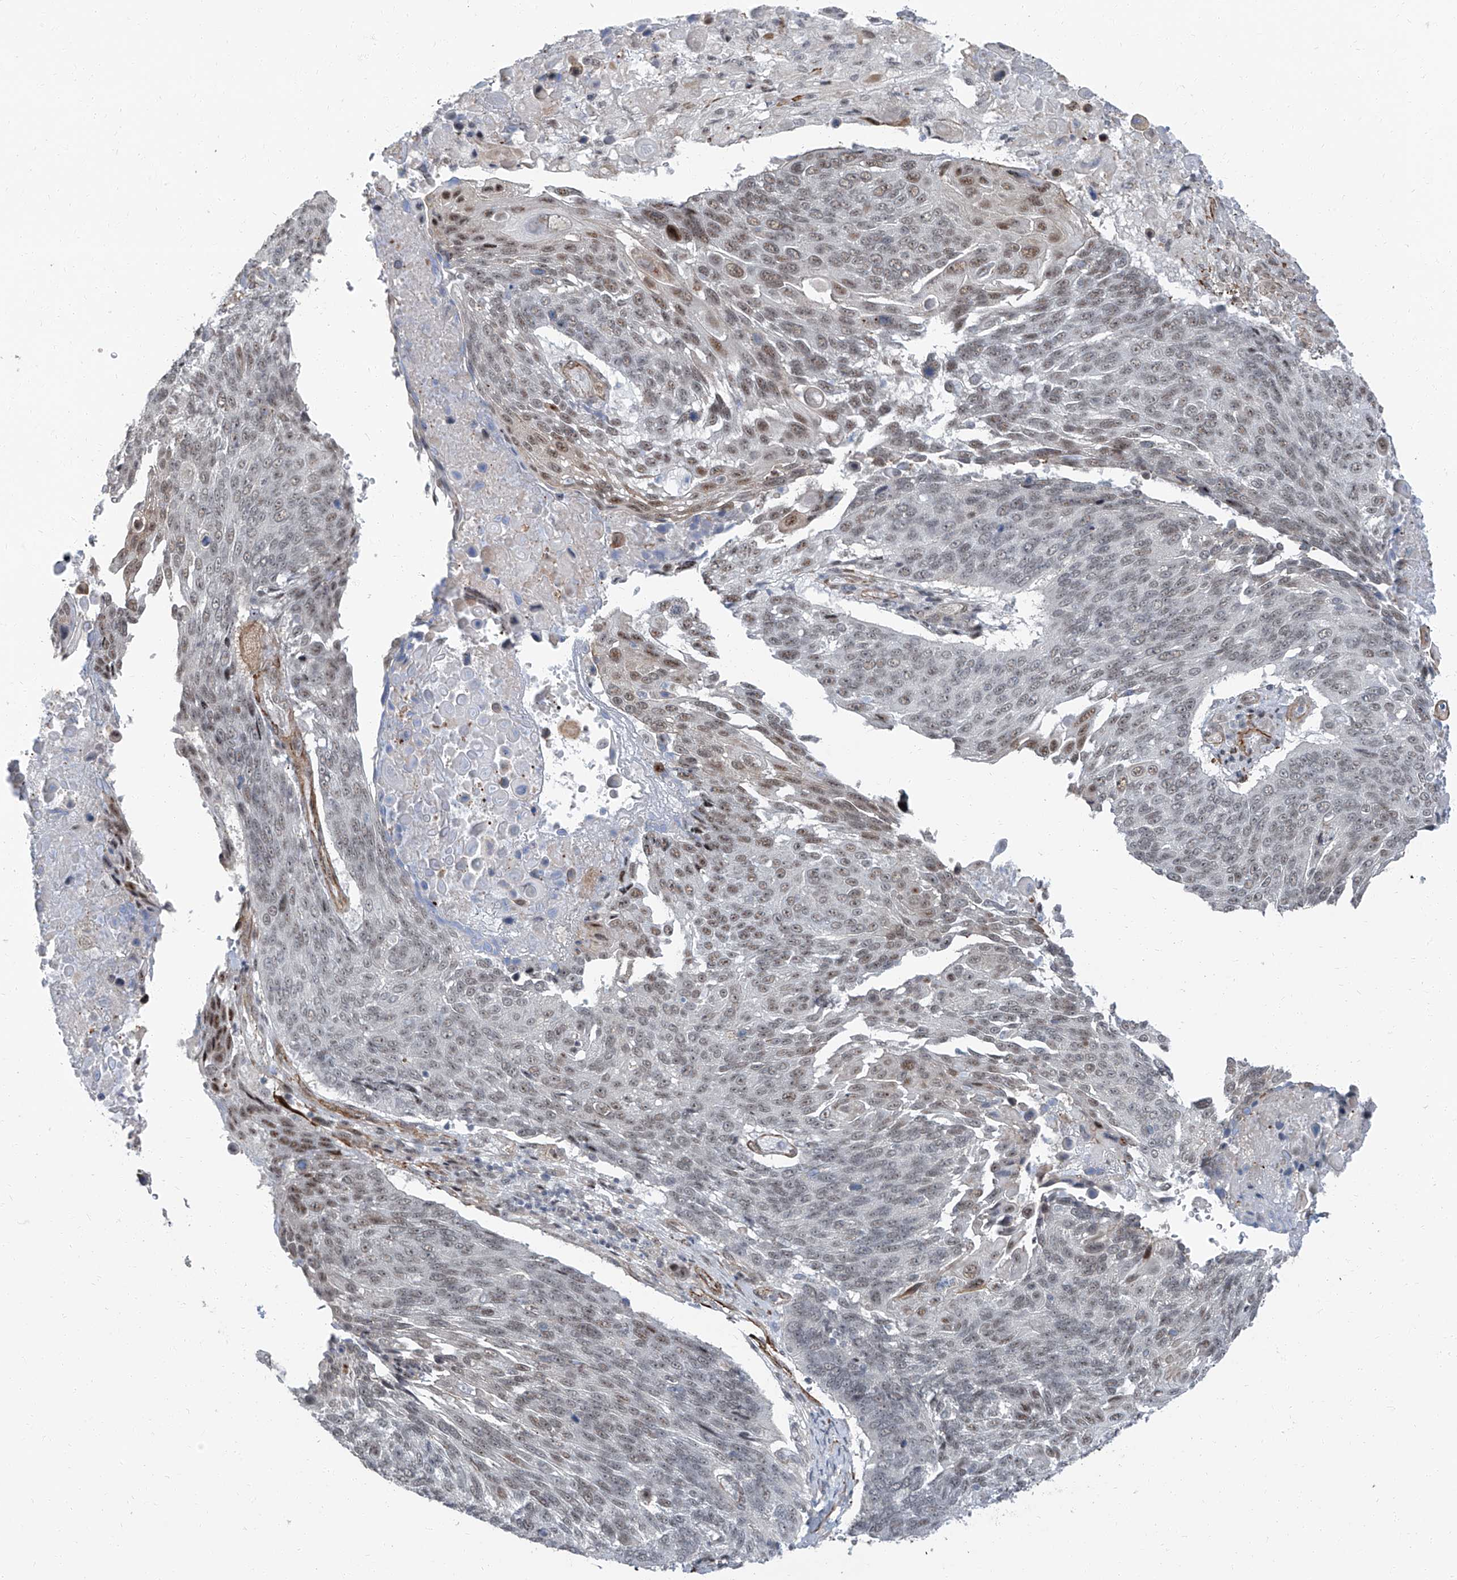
{"staining": {"intensity": "weak", "quantity": "25%-75%", "location": "nuclear"}, "tissue": "lung cancer", "cell_type": "Tumor cells", "image_type": "cancer", "snomed": [{"axis": "morphology", "description": "Squamous cell carcinoma, NOS"}, {"axis": "topography", "description": "Lung"}], "caption": "Tumor cells exhibit weak nuclear staining in approximately 25%-75% of cells in lung cancer.", "gene": "TXLNB", "patient": {"sex": "male", "age": 66}}